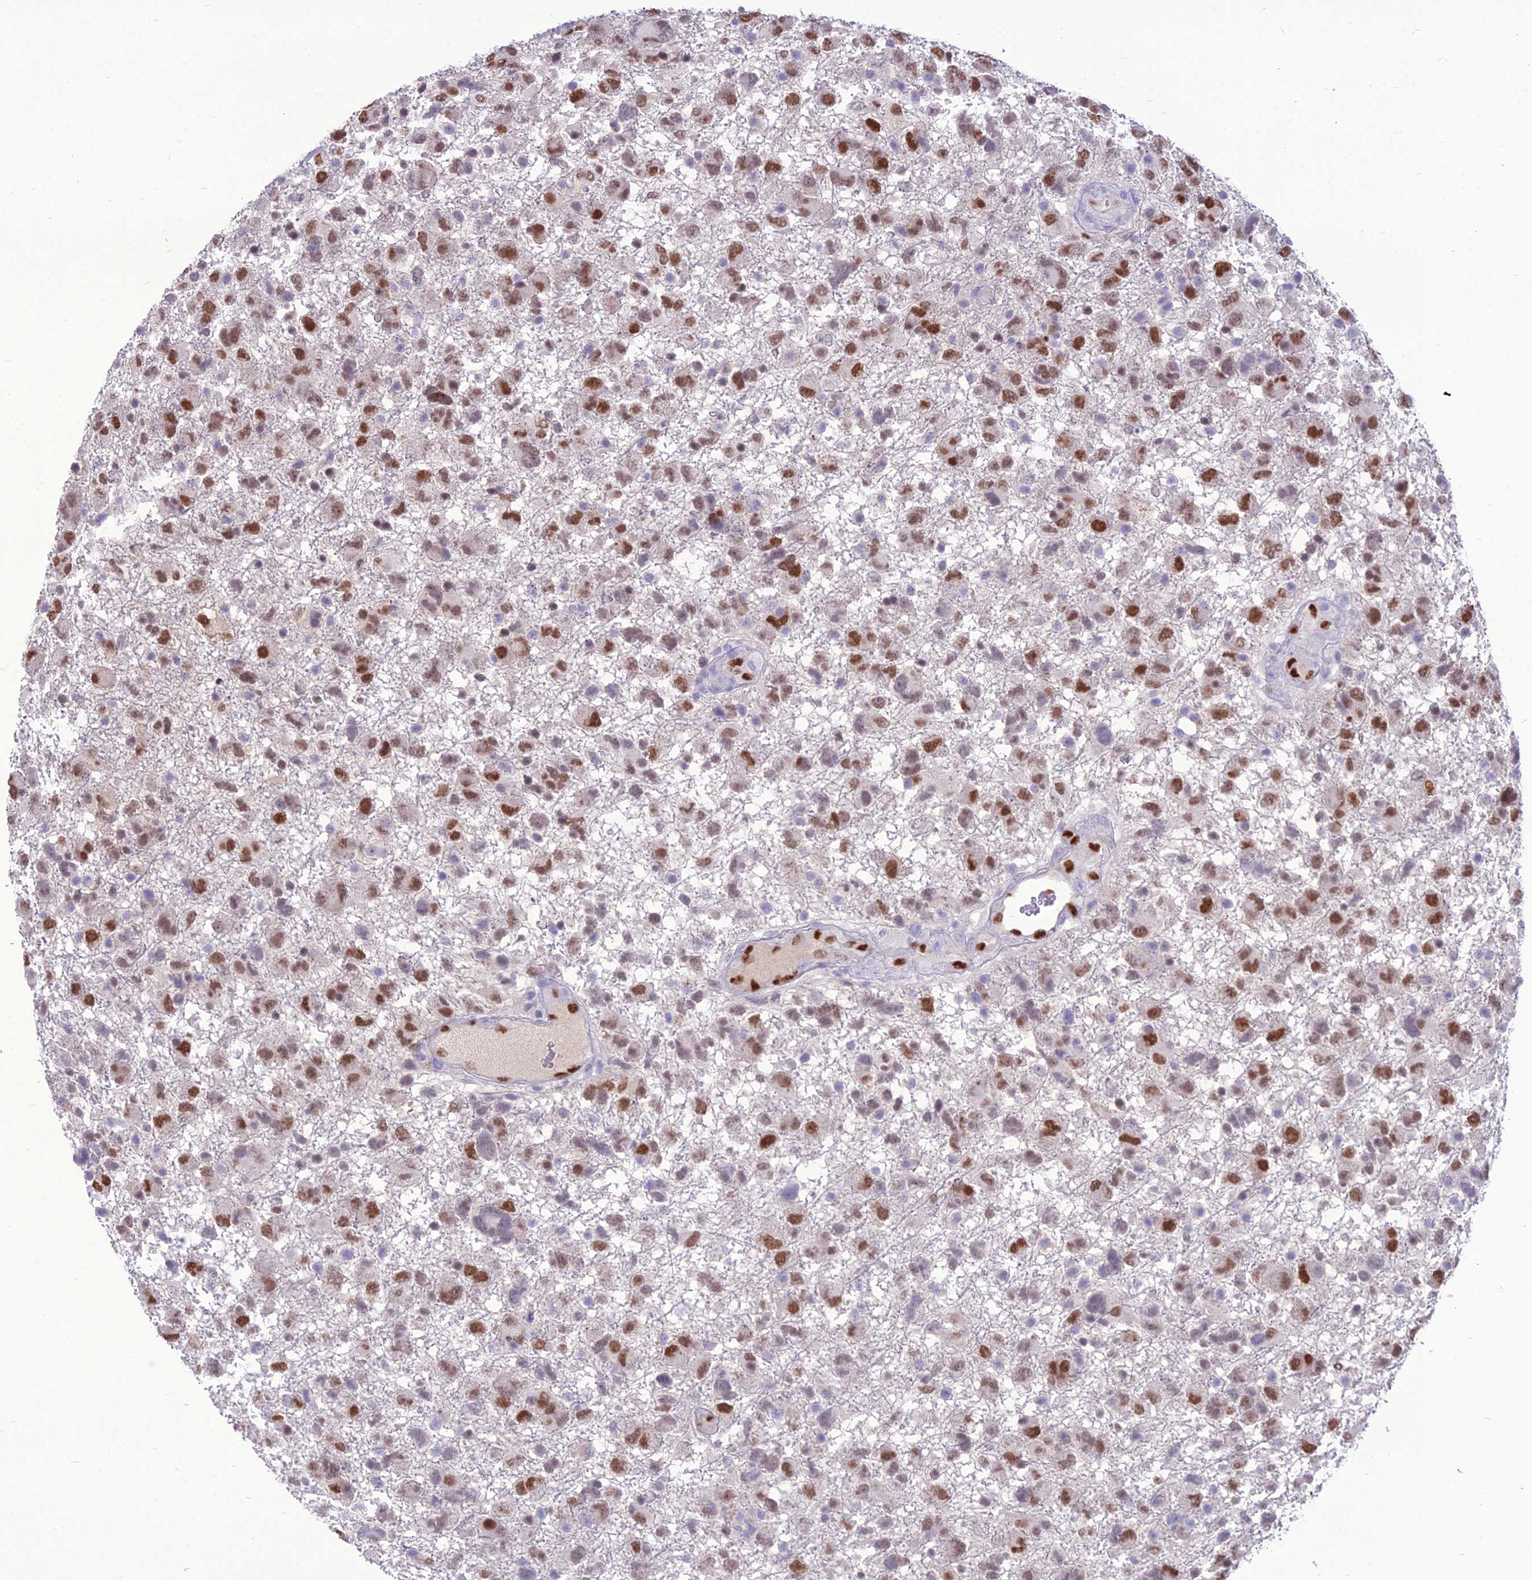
{"staining": {"intensity": "moderate", "quantity": ">75%", "location": "nuclear"}, "tissue": "glioma", "cell_type": "Tumor cells", "image_type": "cancer", "snomed": [{"axis": "morphology", "description": "Glioma, malignant, High grade"}, {"axis": "topography", "description": "Brain"}], "caption": "A medium amount of moderate nuclear staining is identified in about >75% of tumor cells in glioma tissue.", "gene": "NOVA2", "patient": {"sex": "male", "age": 61}}